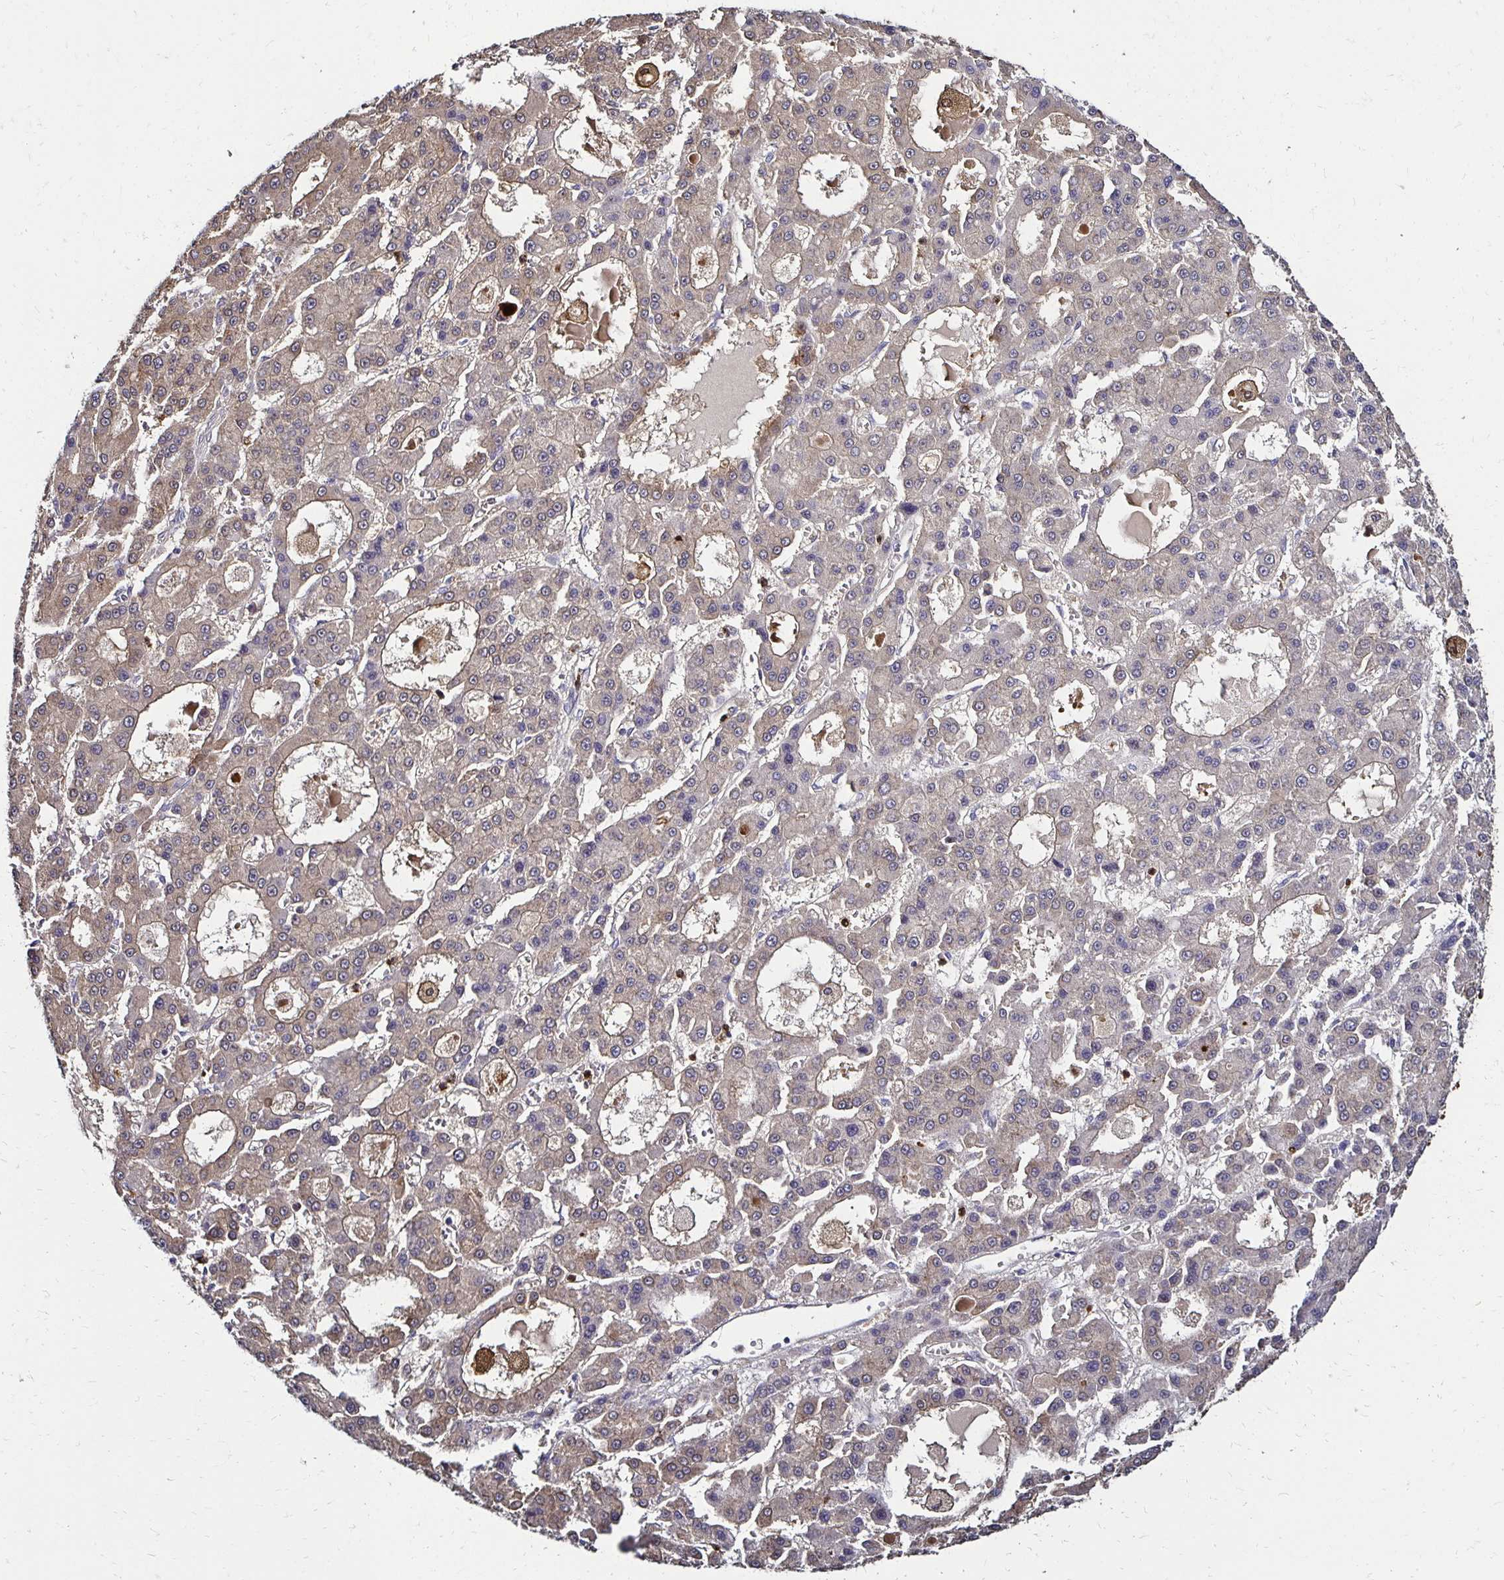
{"staining": {"intensity": "negative", "quantity": "none", "location": "none"}, "tissue": "liver cancer", "cell_type": "Tumor cells", "image_type": "cancer", "snomed": [{"axis": "morphology", "description": "Carcinoma, Hepatocellular, NOS"}, {"axis": "topography", "description": "Liver"}], "caption": "A high-resolution histopathology image shows immunohistochemistry (IHC) staining of hepatocellular carcinoma (liver), which displays no significant staining in tumor cells. (DAB immunohistochemistry (IHC) with hematoxylin counter stain).", "gene": "TXN", "patient": {"sex": "male", "age": 70}}